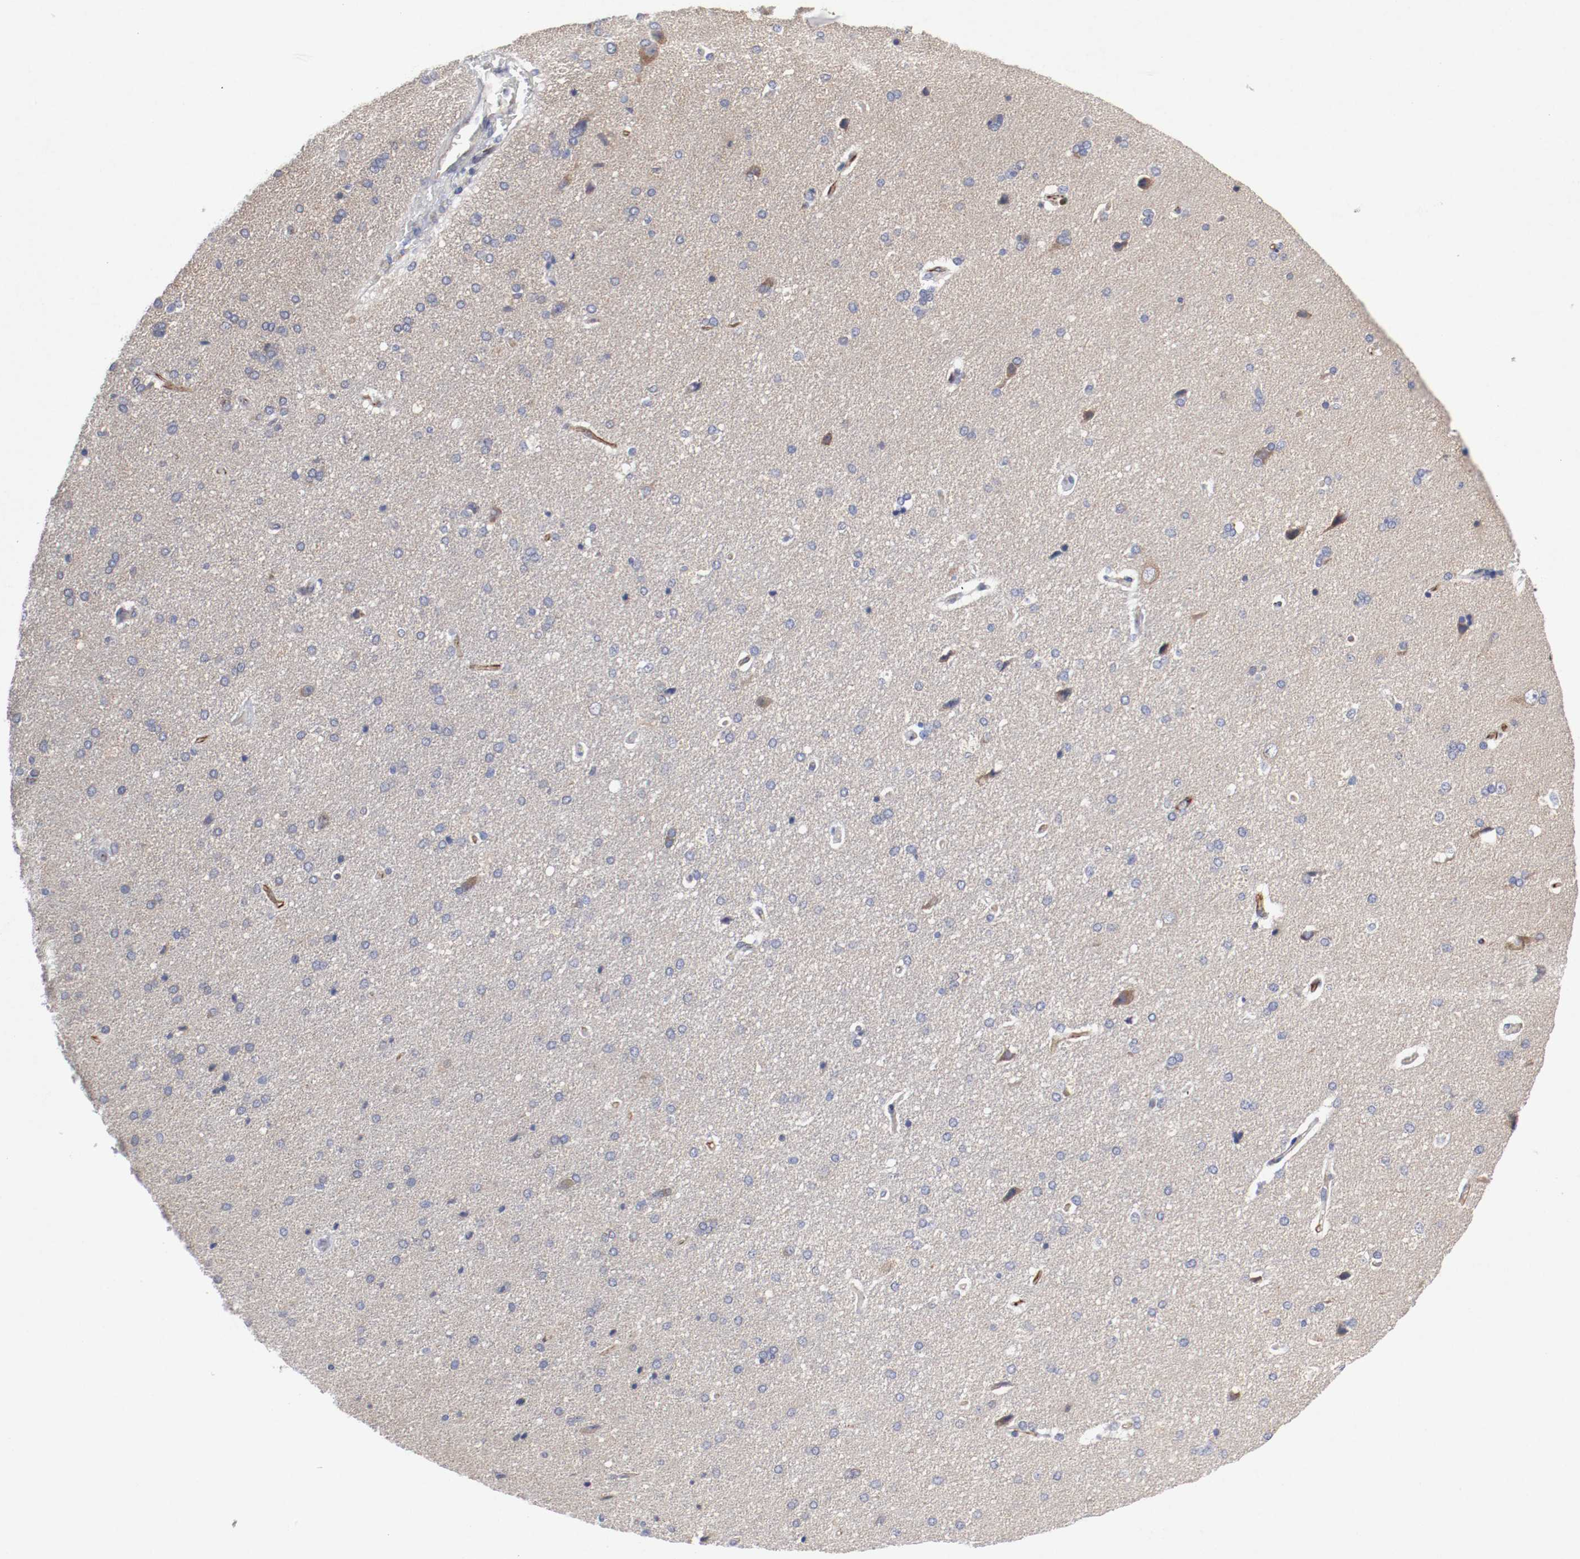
{"staining": {"intensity": "moderate", "quantity": "25%-75%", "location": "cytoplasmic/membranous"}, "tissue": "cerebral cortex", "cell_type": "Endothelial cells", "image_type": "normal", "snomed": [{"axis": "morphology", "description": "Normal tissue, NOS"}, {"axis": "topography", "description": "Cerebral cortex"}], "caption": "A high-resolution image shows IHC staining of normal cerebral cortex, which demonstrates moderate cytoplasmic/membranous expression in about 25%-75% of endothelial cells. (DAB (3,3'-diaminobenzidine) IHC with brightfield microscopy, high magnification).", "gene": "GIT1", "patient": {"sex": "male", "age": 62}}